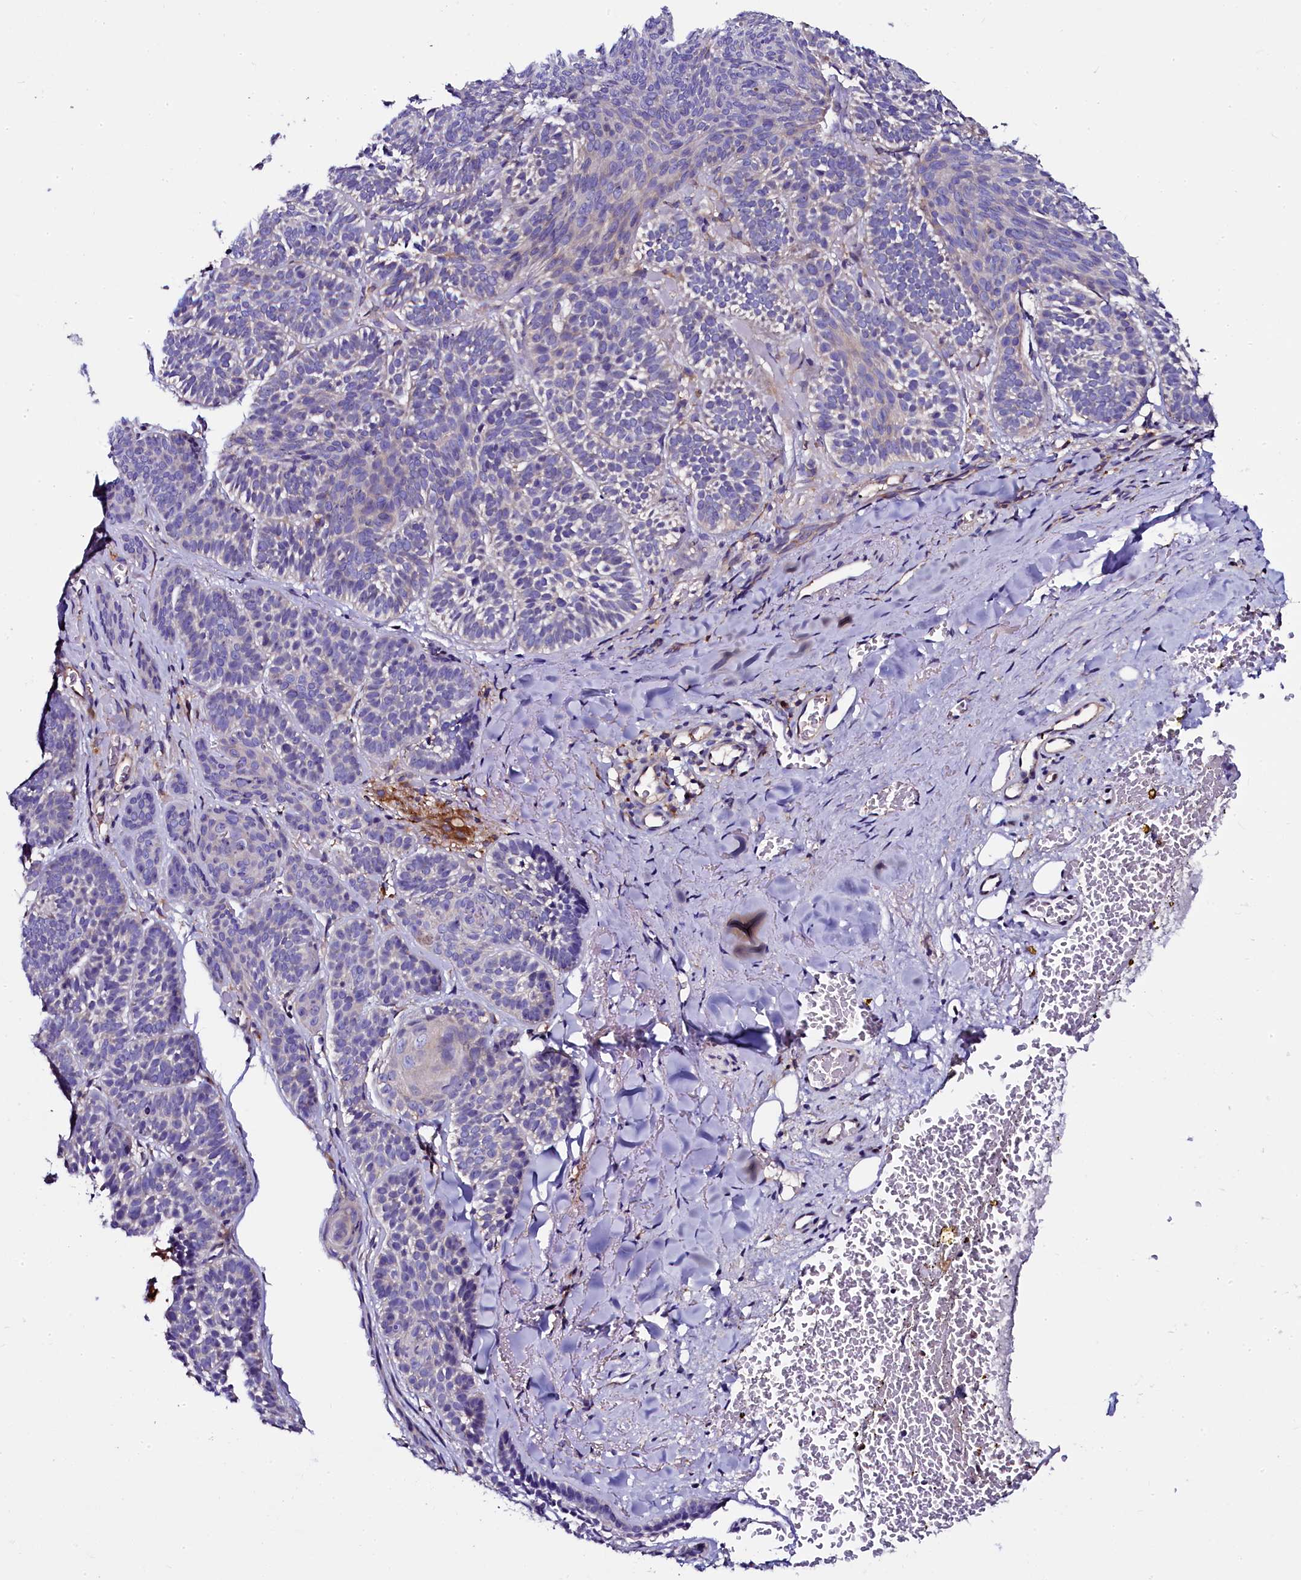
{"staining": {"intensity": "negative", "quantity": "none", "location": "none"}, "tissue": "skin cancer", "cell_type": "Tumor cells", "image_type": "cancer", "snomed": [{"axis": "morphology", "description": "Basal cell carcinoma"}, {"axis": "topography", "description": "Skin"}], "caption": "DAB (3,3'-diaminobenzidine) immunohistochemical staining of human skin cancer (basal cell carcinoma) displays no significant expression in tumor cells.", "gene": "OTOL1", "patient": {"sex": "male", "age": 85}}